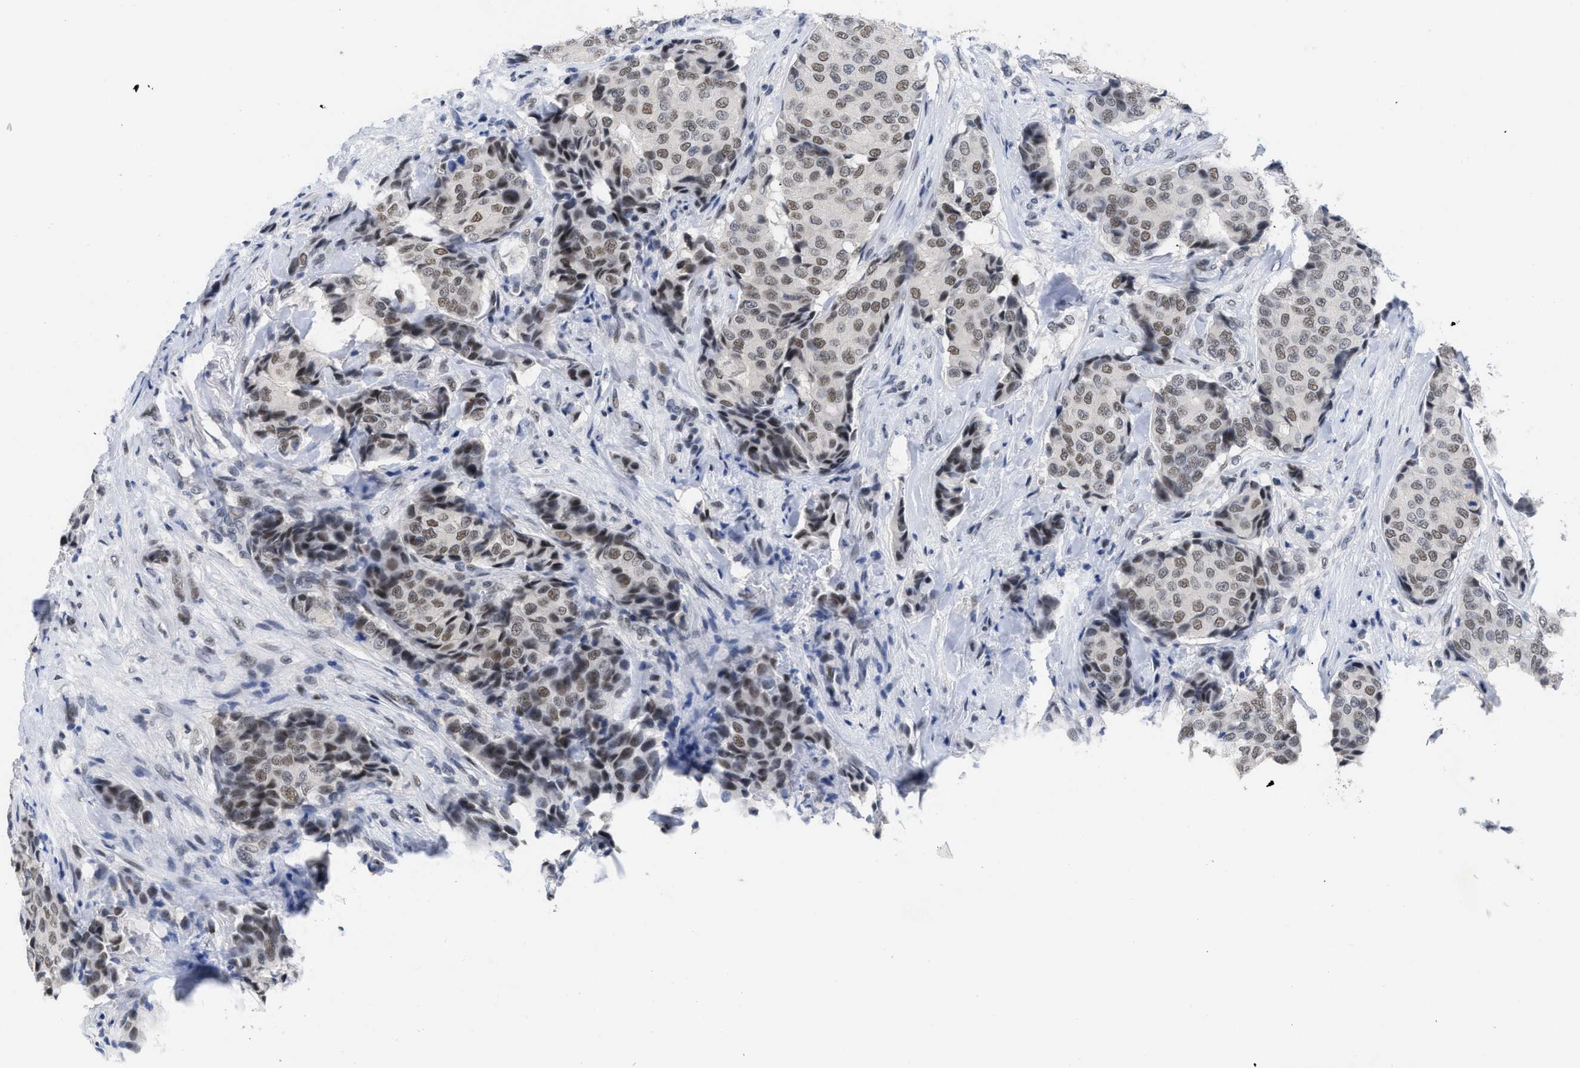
{"staining": {"intensity": "weak", "quantity": ">75%", "location": "nuclear"}, "tissue": "breast cancer", "cell_type": "Tumor cells", "image_type": "cancer", "snomed": [{"axis": "morphology", "description": "Duct carcinoma"}, {"axis": "topography", "description": "Breast"}], "caption": "An image showing weak nuclear staining in about >75% of tumor cells in breast intraductal carcinoma, as visualized by brown immunohistochemical staining.", "gene": "GGNBP2", "patient": {"sex": "female", "age": 75}}